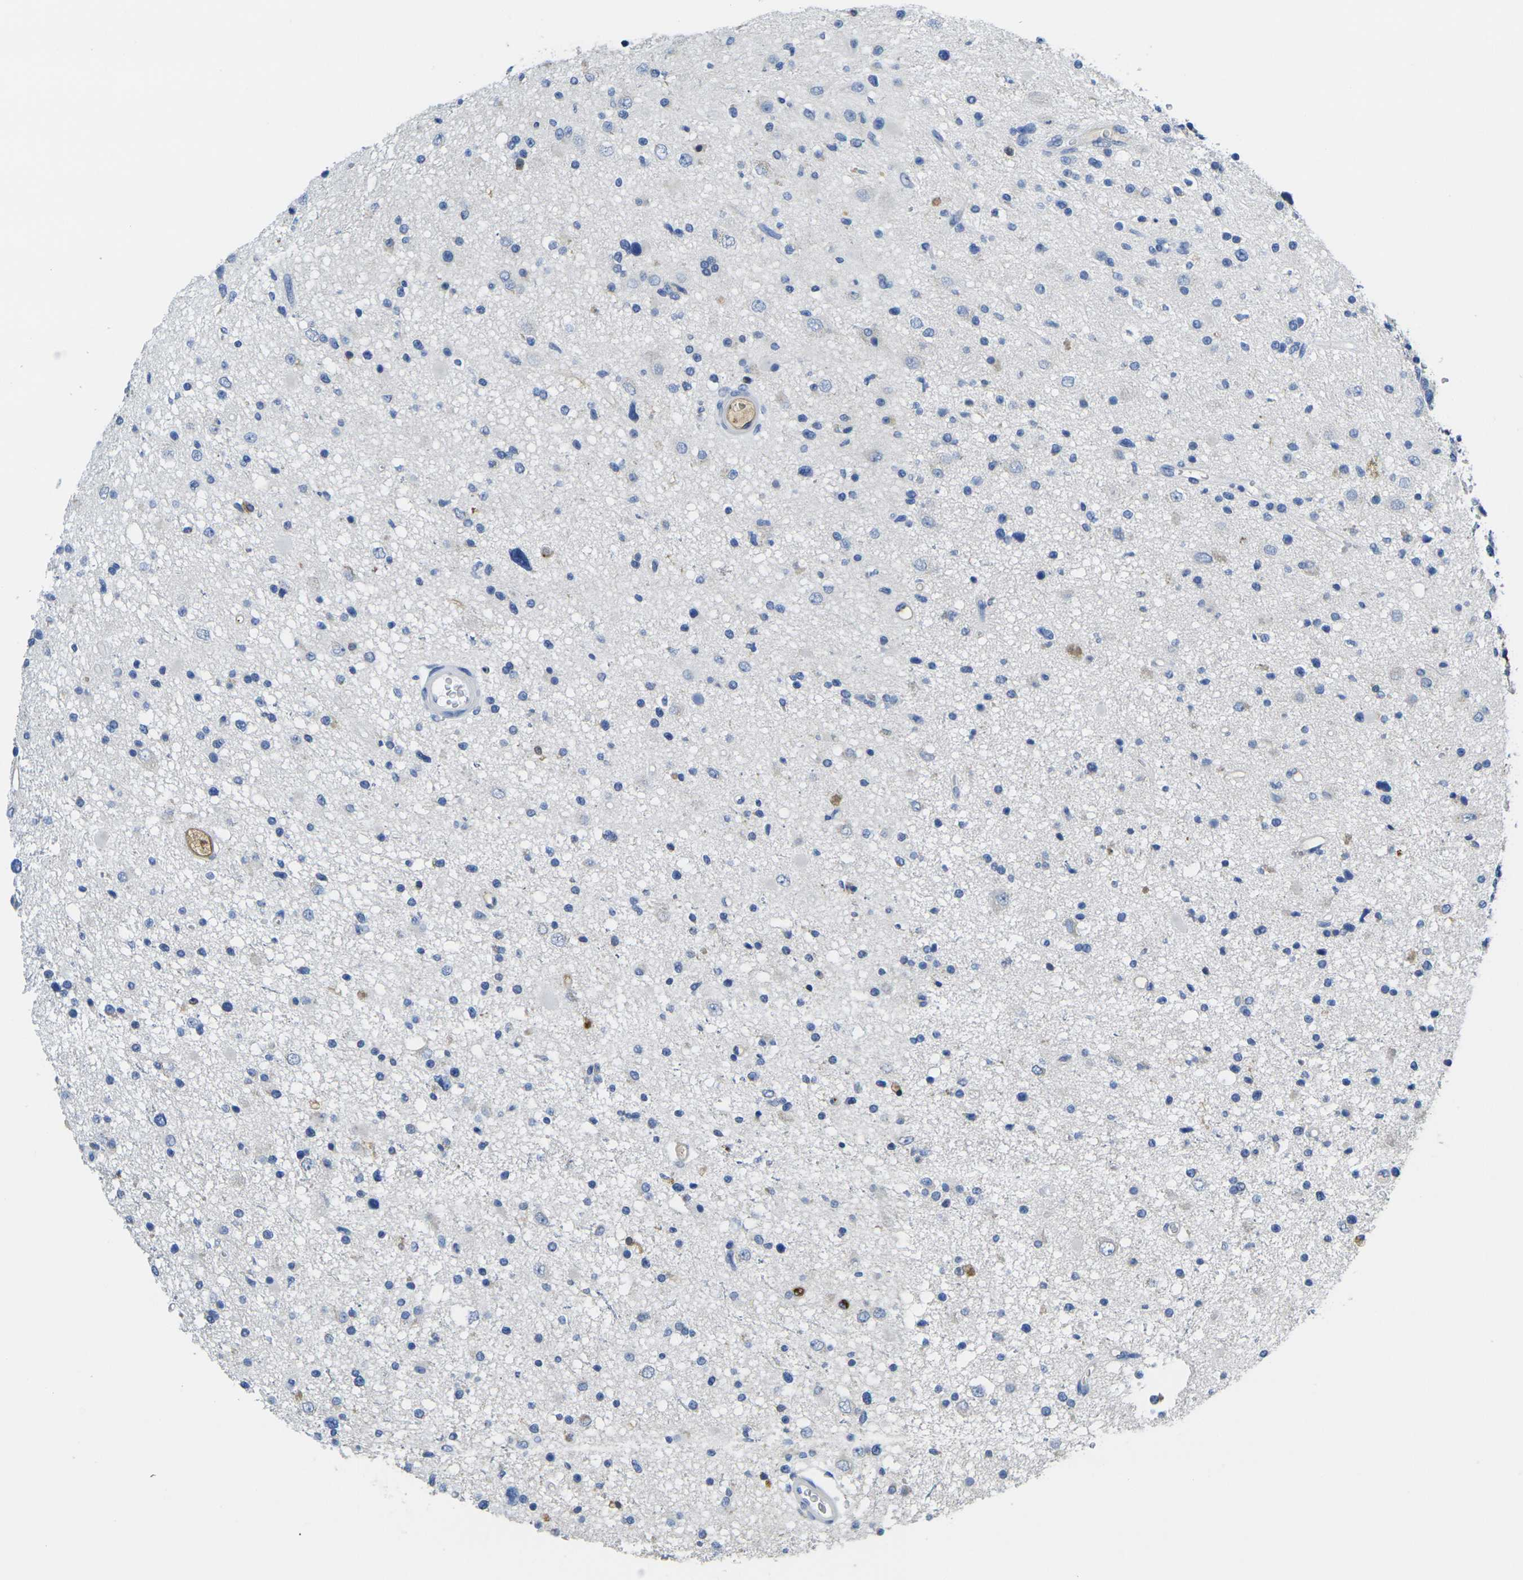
{"staining": {"intensity": "negative", "quantity": "none", "location": "none"}, "tissue": "glioma", "cell_type": "Tumor cells", "image_type": "cancer", "snomed": [{"axis": "morphology", "description": "Glioma, malignant, High grade"}, {"axis": "topography", "description": "Brain"}], "caption": "Tumor cells show no significant protein staining in glioma.", "gene": "S100A9", "patient": {"sex": "male", "age": 33}}